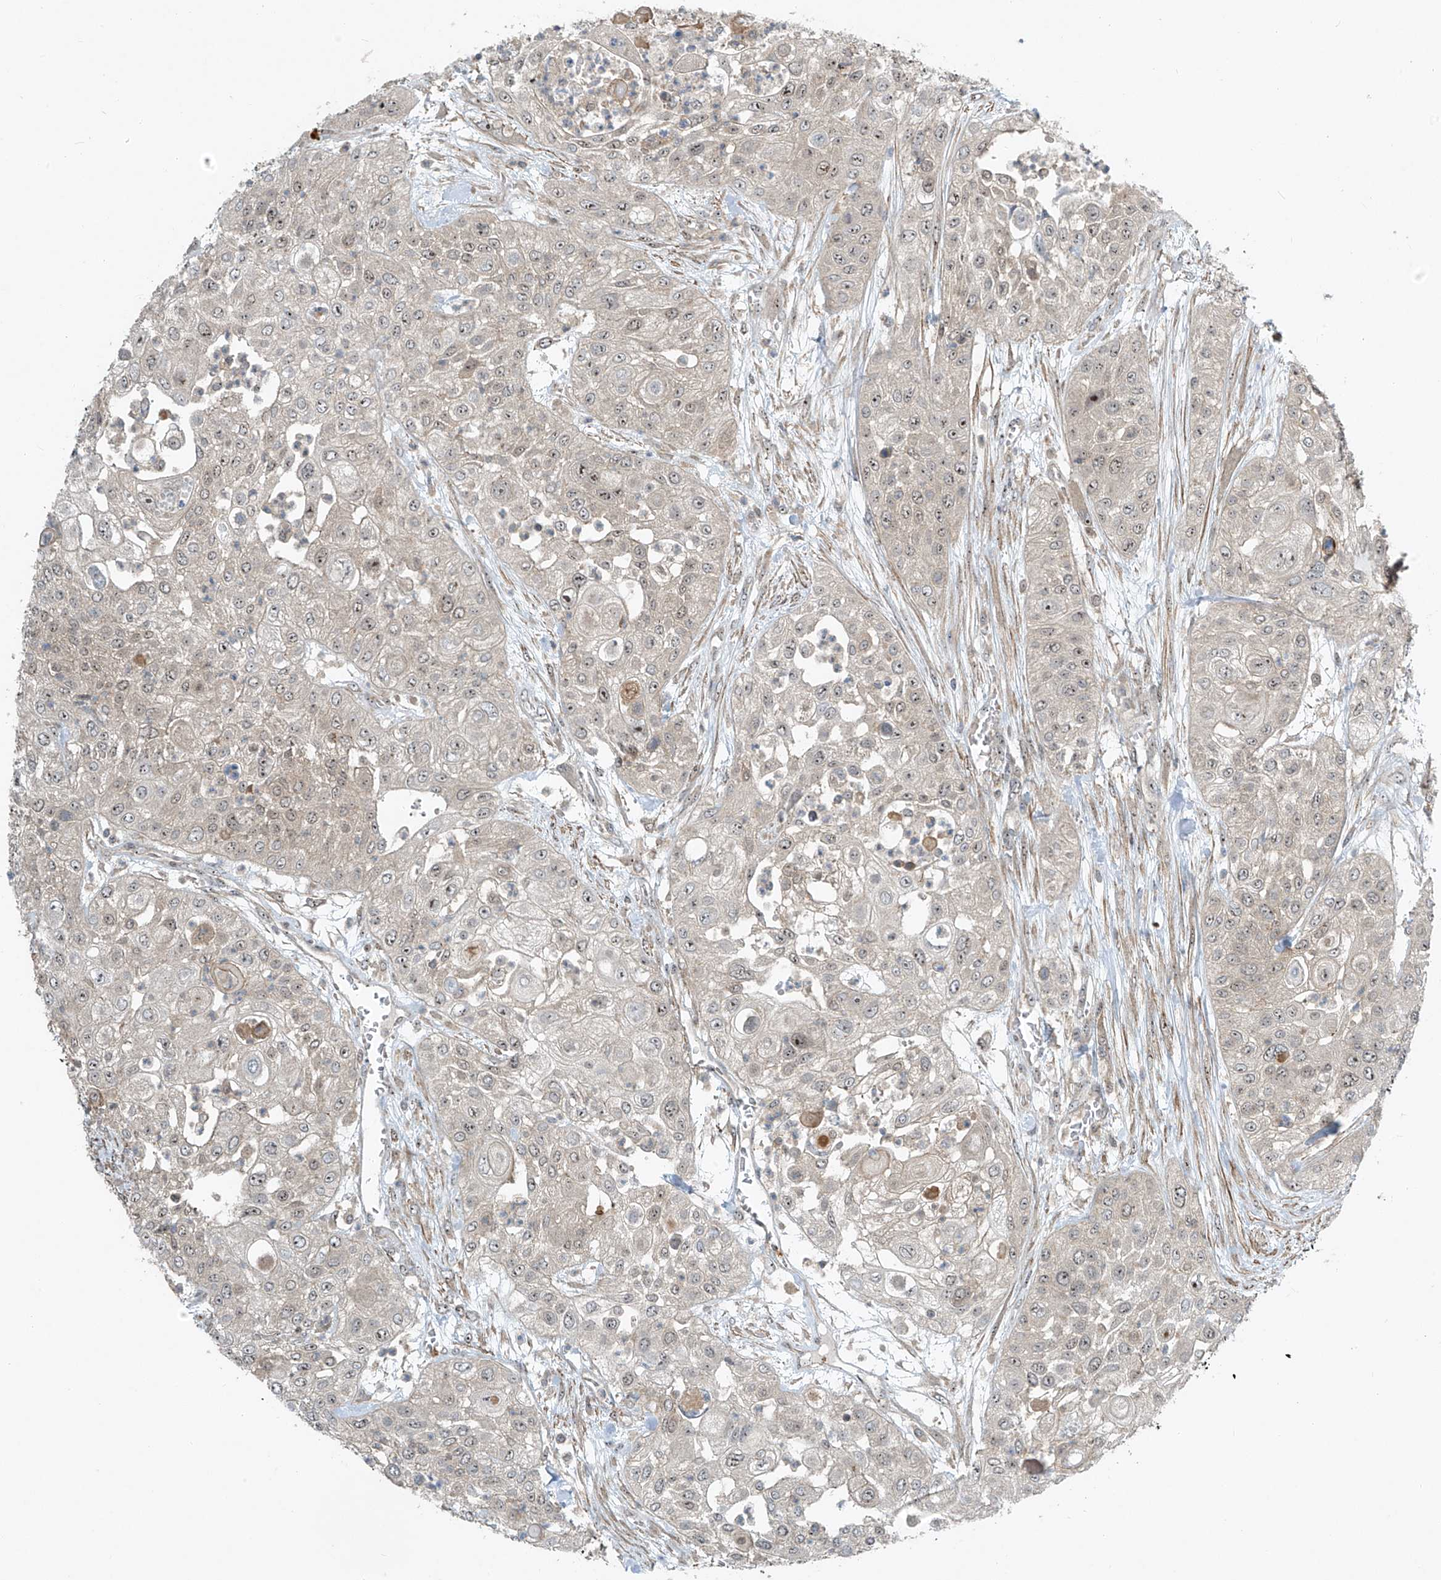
{"staining": {"intensity": "weak", "quantity": "25%-75%", "location": "nuclear"}, "tissue": "urothelial cancer", "cell_type": "Tumor cells", "image_type": "cancer", "snomed": [{"axis": "morphology", "description": "Urothelial carcinoma, High grade"}, {"axis": "topography", "description": "Urinary bladder"}], "caption": "This histopathology image displays IHC staining of human urothelial cancer, with low weak nuclear expression in about 25%-75% of tumor cells.", "gene": "PPCS", "patient": {"sex": "female", "age": 79}}